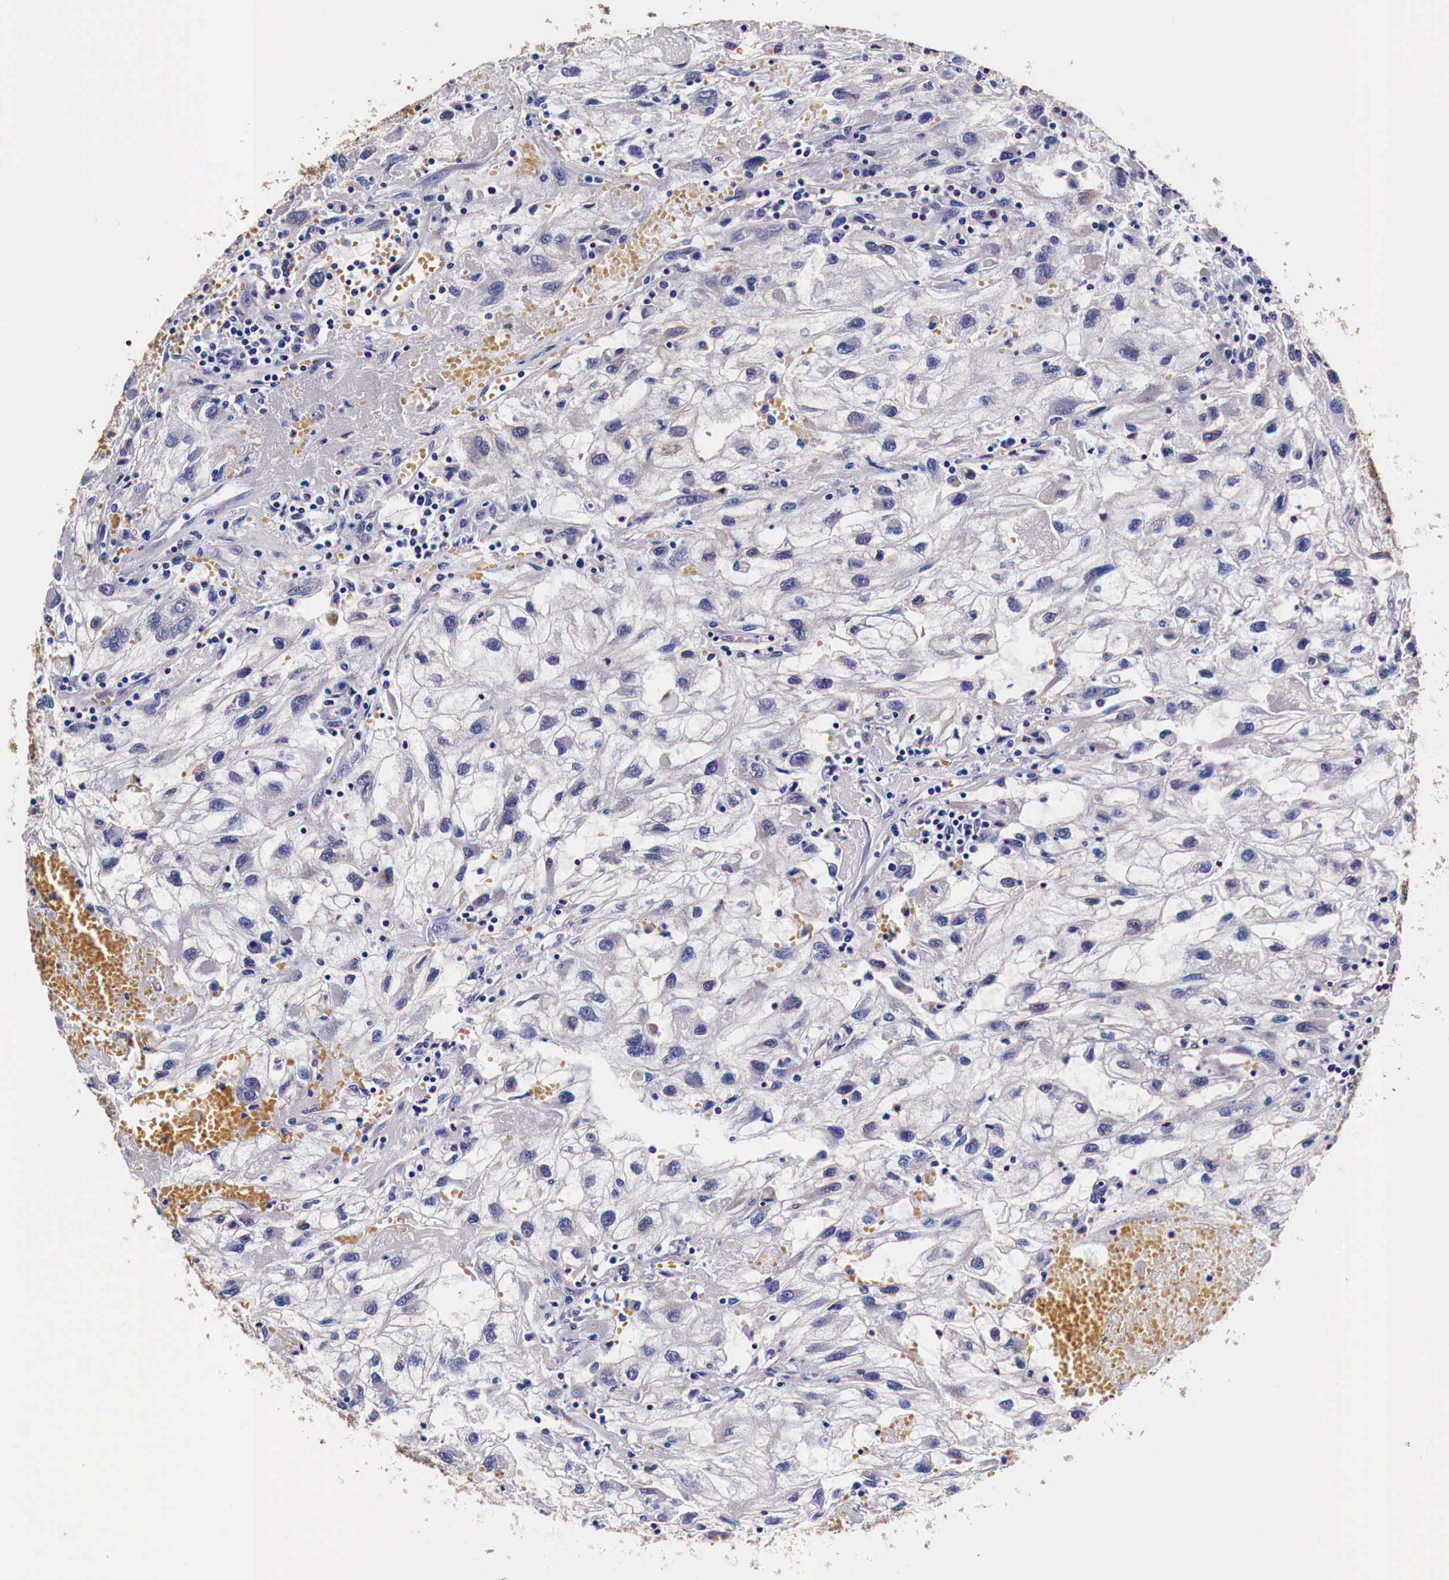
{"staining": {"intensity": "negative", "quantity": "none", "location": "none"}, "tissue": "renal cancer", "cell_type": "Tumor cells", "image_type": "cancer", "snomed": [{"axis": "morphology", "description": "Normal tissue, NOS"}, {"axis": "morphology", "description": "Adenocarcinoma, NOS"}, {"axis": "topography", "description": "Kidney"}], "caption": "The immunohistochemistry (IHC) image has no significant expression in tumor cells of renal cancer tissue.", "gene": "HSPB1", "patient": {"sex": "male", "age": 71}}